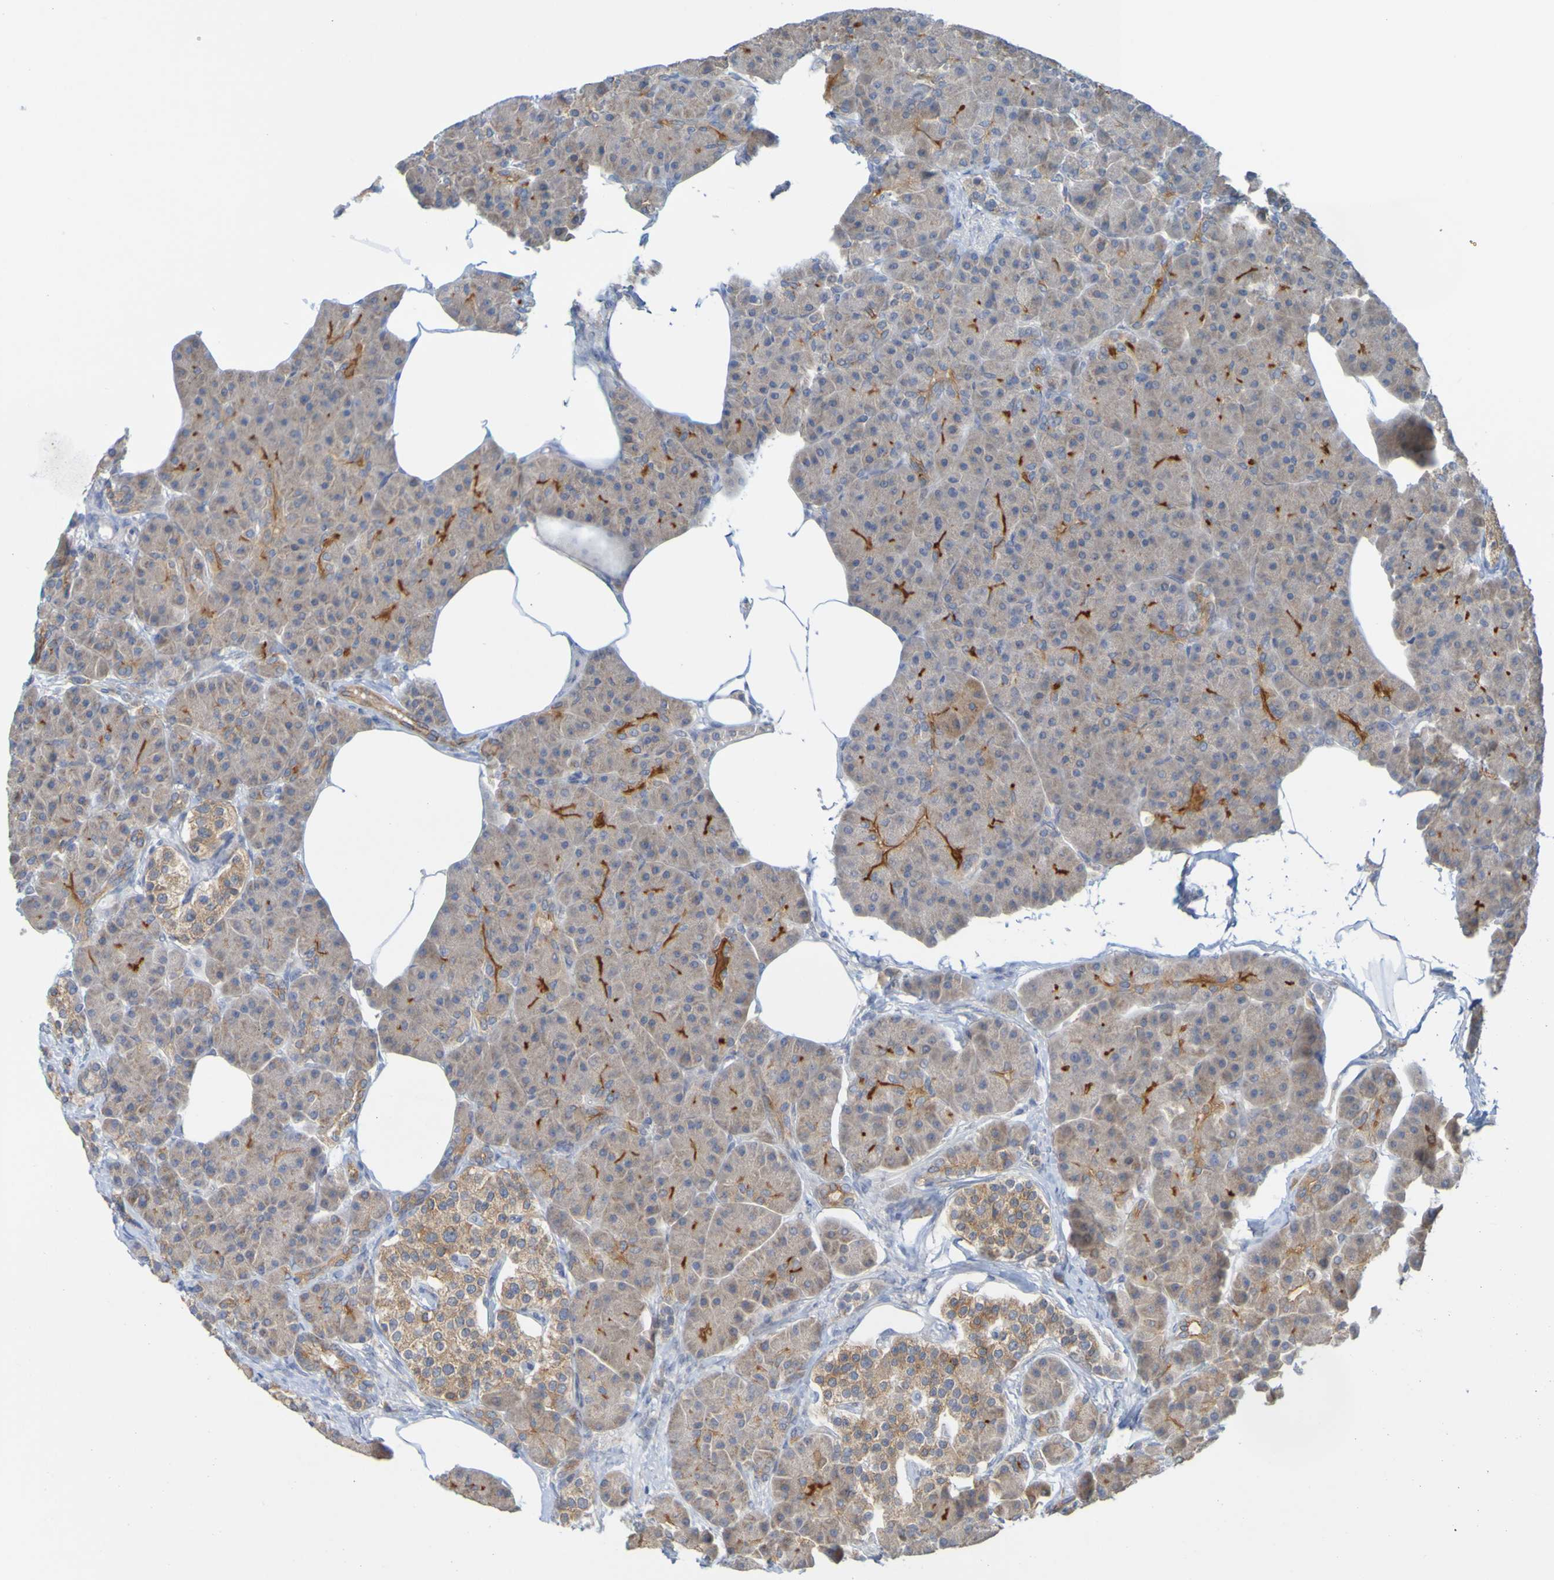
{"staining": {"intensity": "weak", "quantity": ">75%", "location": "cytoplasmic/membranous"}, "tissue": "pancreas", "cell_type": "Exocrine glandular cells", "image_type": "normal", "snomed": [{"axis": "morphology", "description": "Normal tissue, NOS"}, {"axis": "topography", "description": "Pancreas"}], "caption": "Pancreas stained with DAB immunohistochemistry reveals low levels of weak cytoplasmic/membranous positivity in approximately >75% of exocrine glandular cells. The protein of interest is stained brown, and the nuclei are stained in blue (DAB IHC with brightfield microscopy, high magnification).", "gene": "NAV2", "patient": {"sex": "female", "age": 70}}